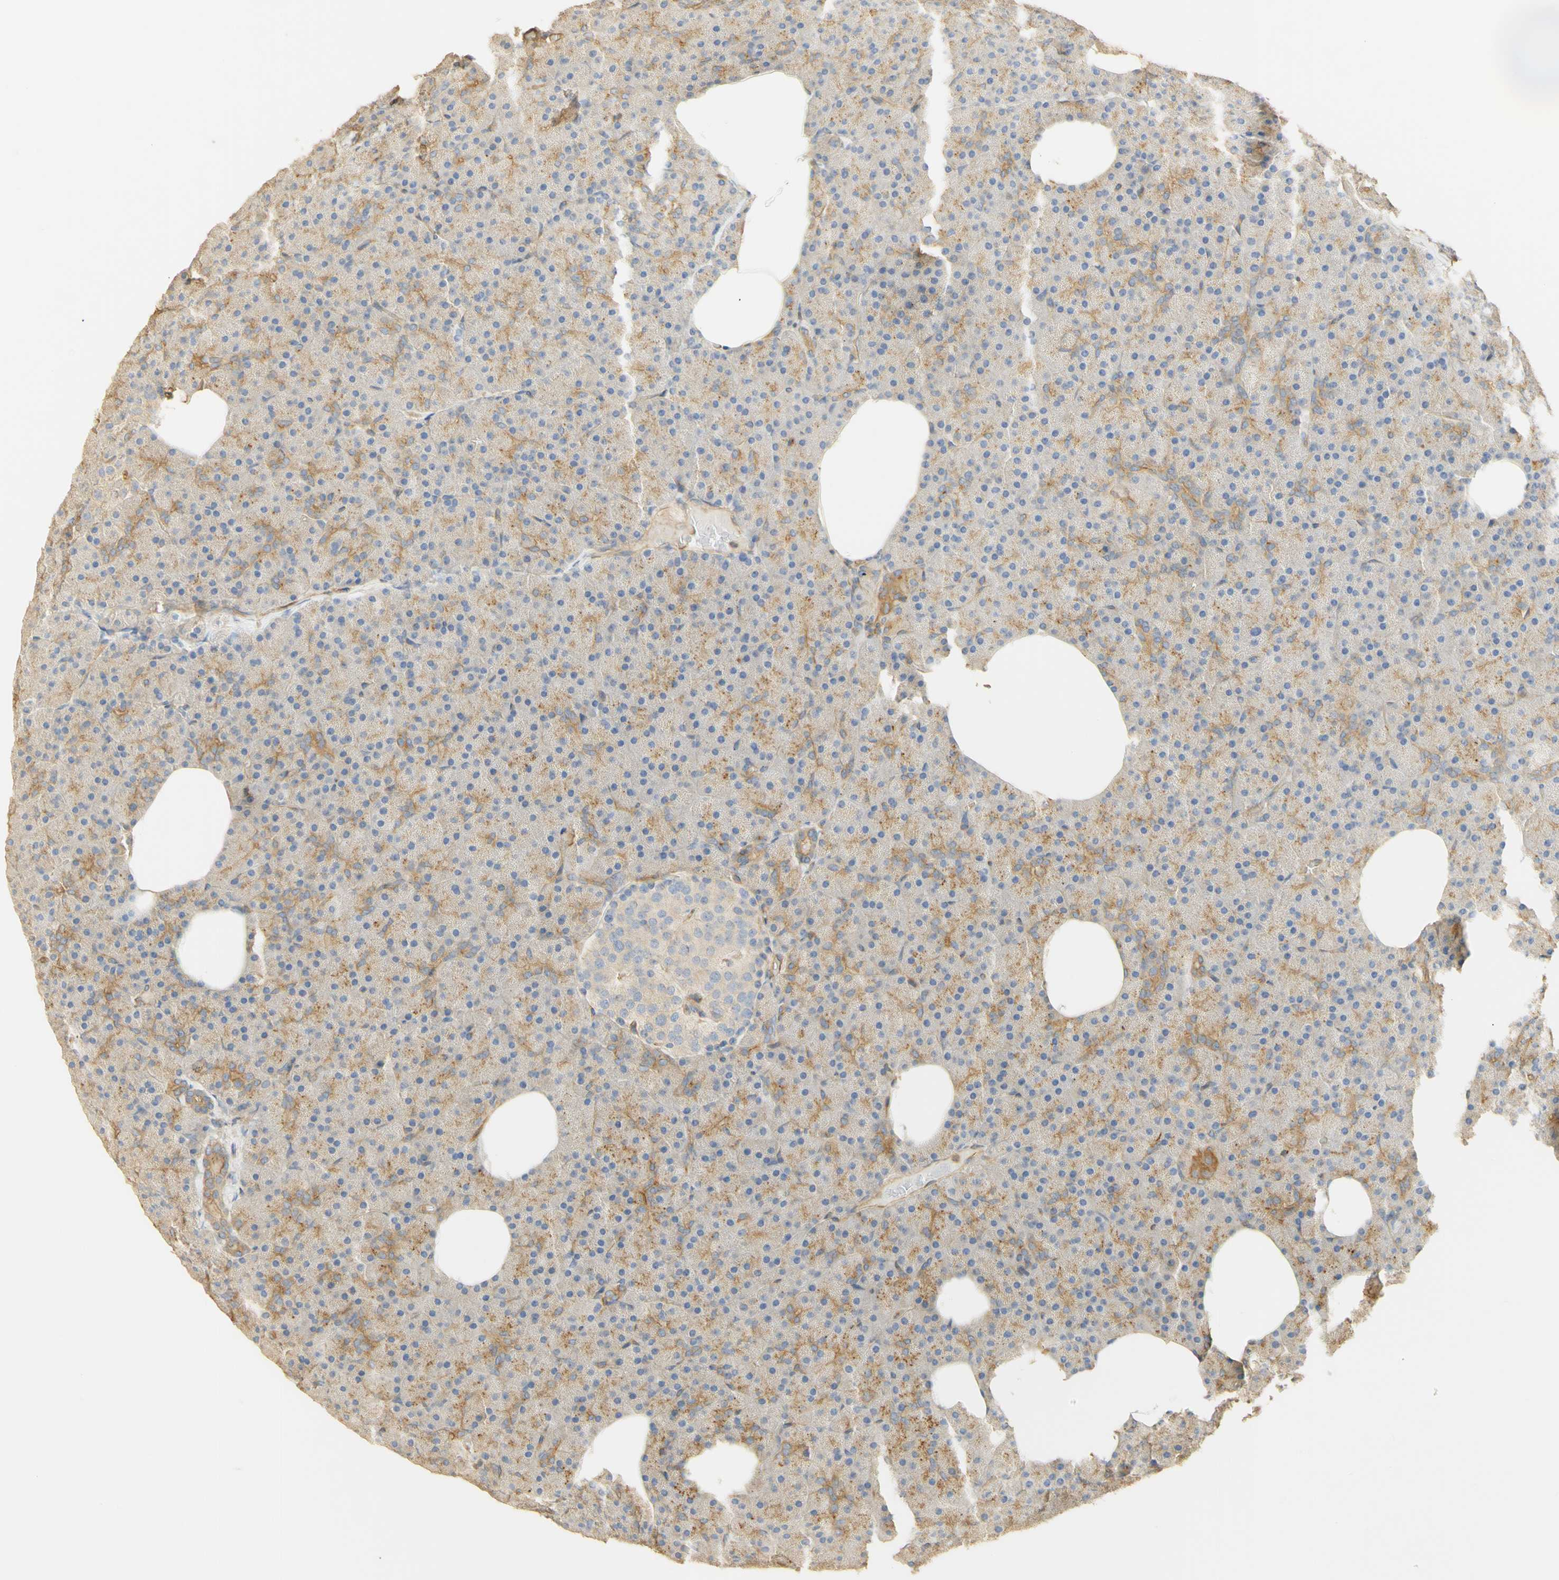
{"staining": {"intensity": "moderate", "quantity": "25%-75%", "location": "cytoplasmic/membranous"}, "tissue": "pancreas", "cell_type": "Exocrine glandular cells", "image_type": "normal", "snomed": [{"axis": "morphology", "description": "Normal tissue, NOS"}, {"axis": "topography", "description": "Pancreas"}], "caption": "Immunohistochemical staining of normal pancreas exhibits moderate cytoplasmic/membranous protein expression in about 25%-75% of exocrine glandular cells. (Brightfield microscopy of DAB IHC at high magnification).", "gene": "KCNE4", "patient": {"sex": "female", "age": 35}}